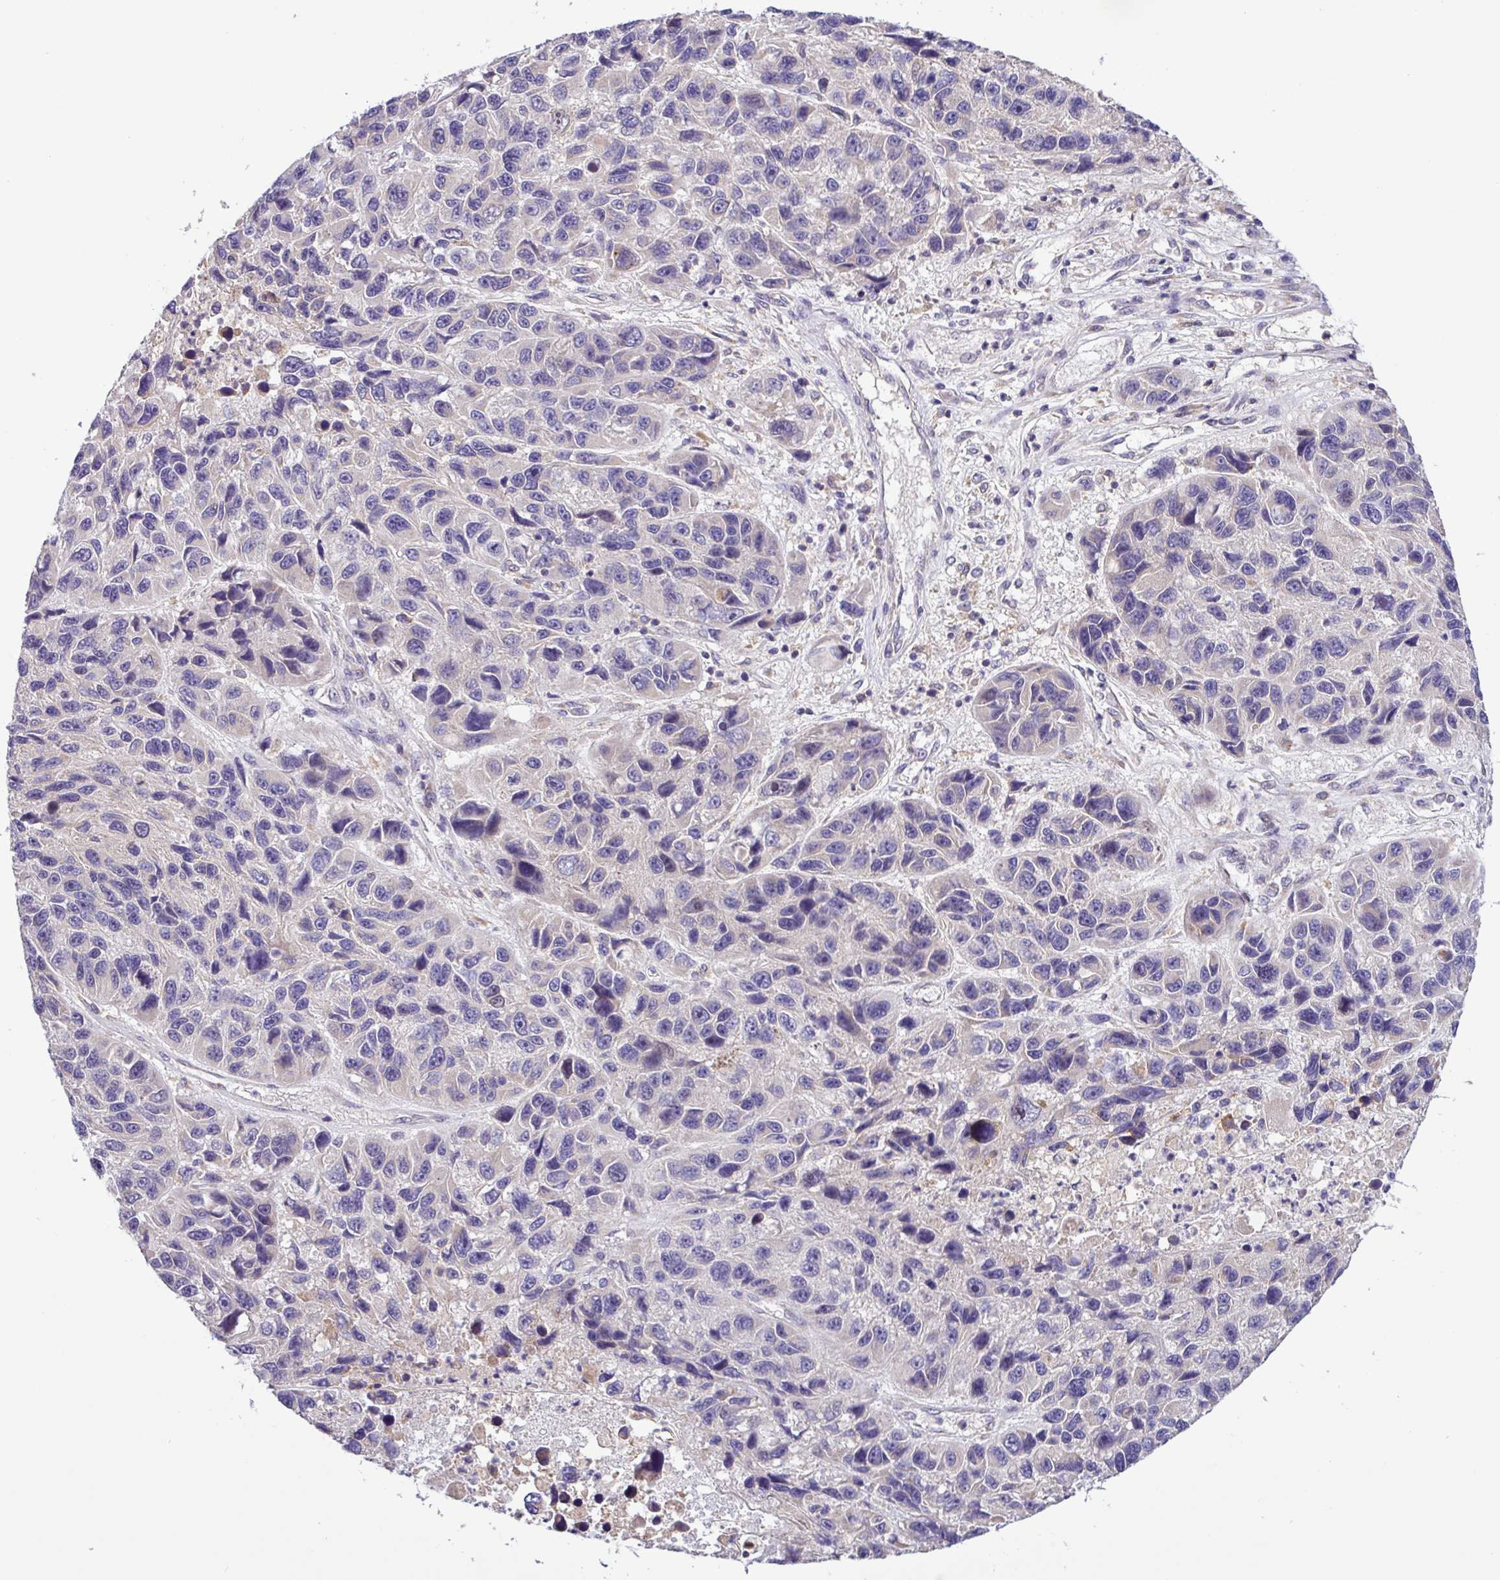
{"staining": {"intensity": "negative", "quantity": "none", "location": "none"}, "tissue": "melanoma", "cell_type": "Tumor cells", "image_type": "cancer", "snomed": [{"axis": "morphology", "description": "Malignant melanoma, NOS"}, {"axis": "topography", "description": "Skin"}], "caption": "Immunohistochemistry of malignant melanoma shows no positivity in tumor cells.", "gene": "SFTPB", "patient": {"sex": "male", "age": 53}}